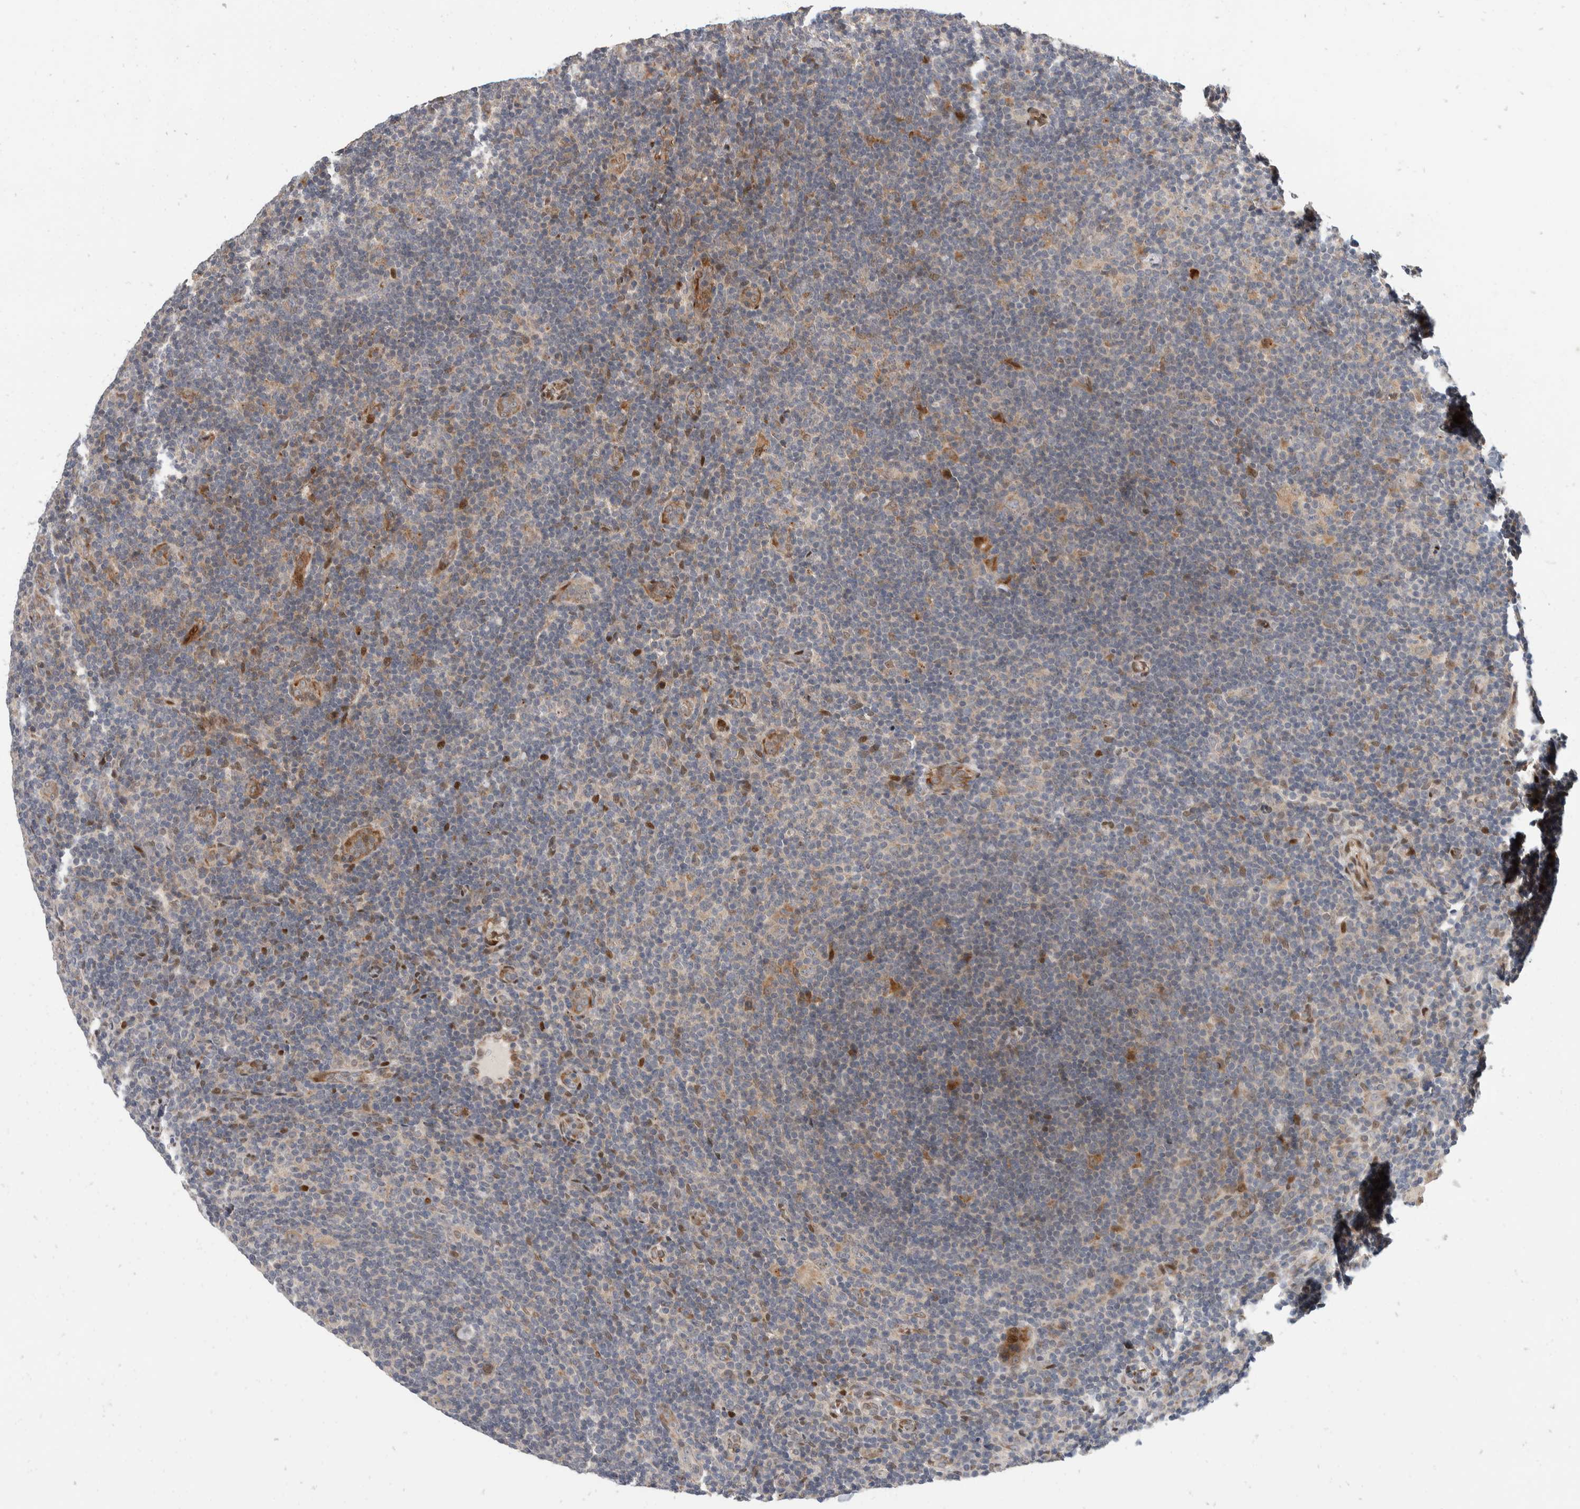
{"staining": {"intensity": "weak", "quantity": ">75%", "location": "cytoplasmic/membranous"}, "tissue": "lymphoma", "cell_type": "Tumor cells", "image_type": "cancer", "snomed": [{"axis": "morphology", "description": "Hodgkin's disease, NOS"}, {"axis": "topography", "description": "Lymph node"}], "caption": "Lymphoma stained with immunohistochemistry (IHC) displays weak cytoplasmic/membranous expression in about >75% of tumor cells.", "gene": "ZNF703", "patient": {"sex": "female", "age": 57}}